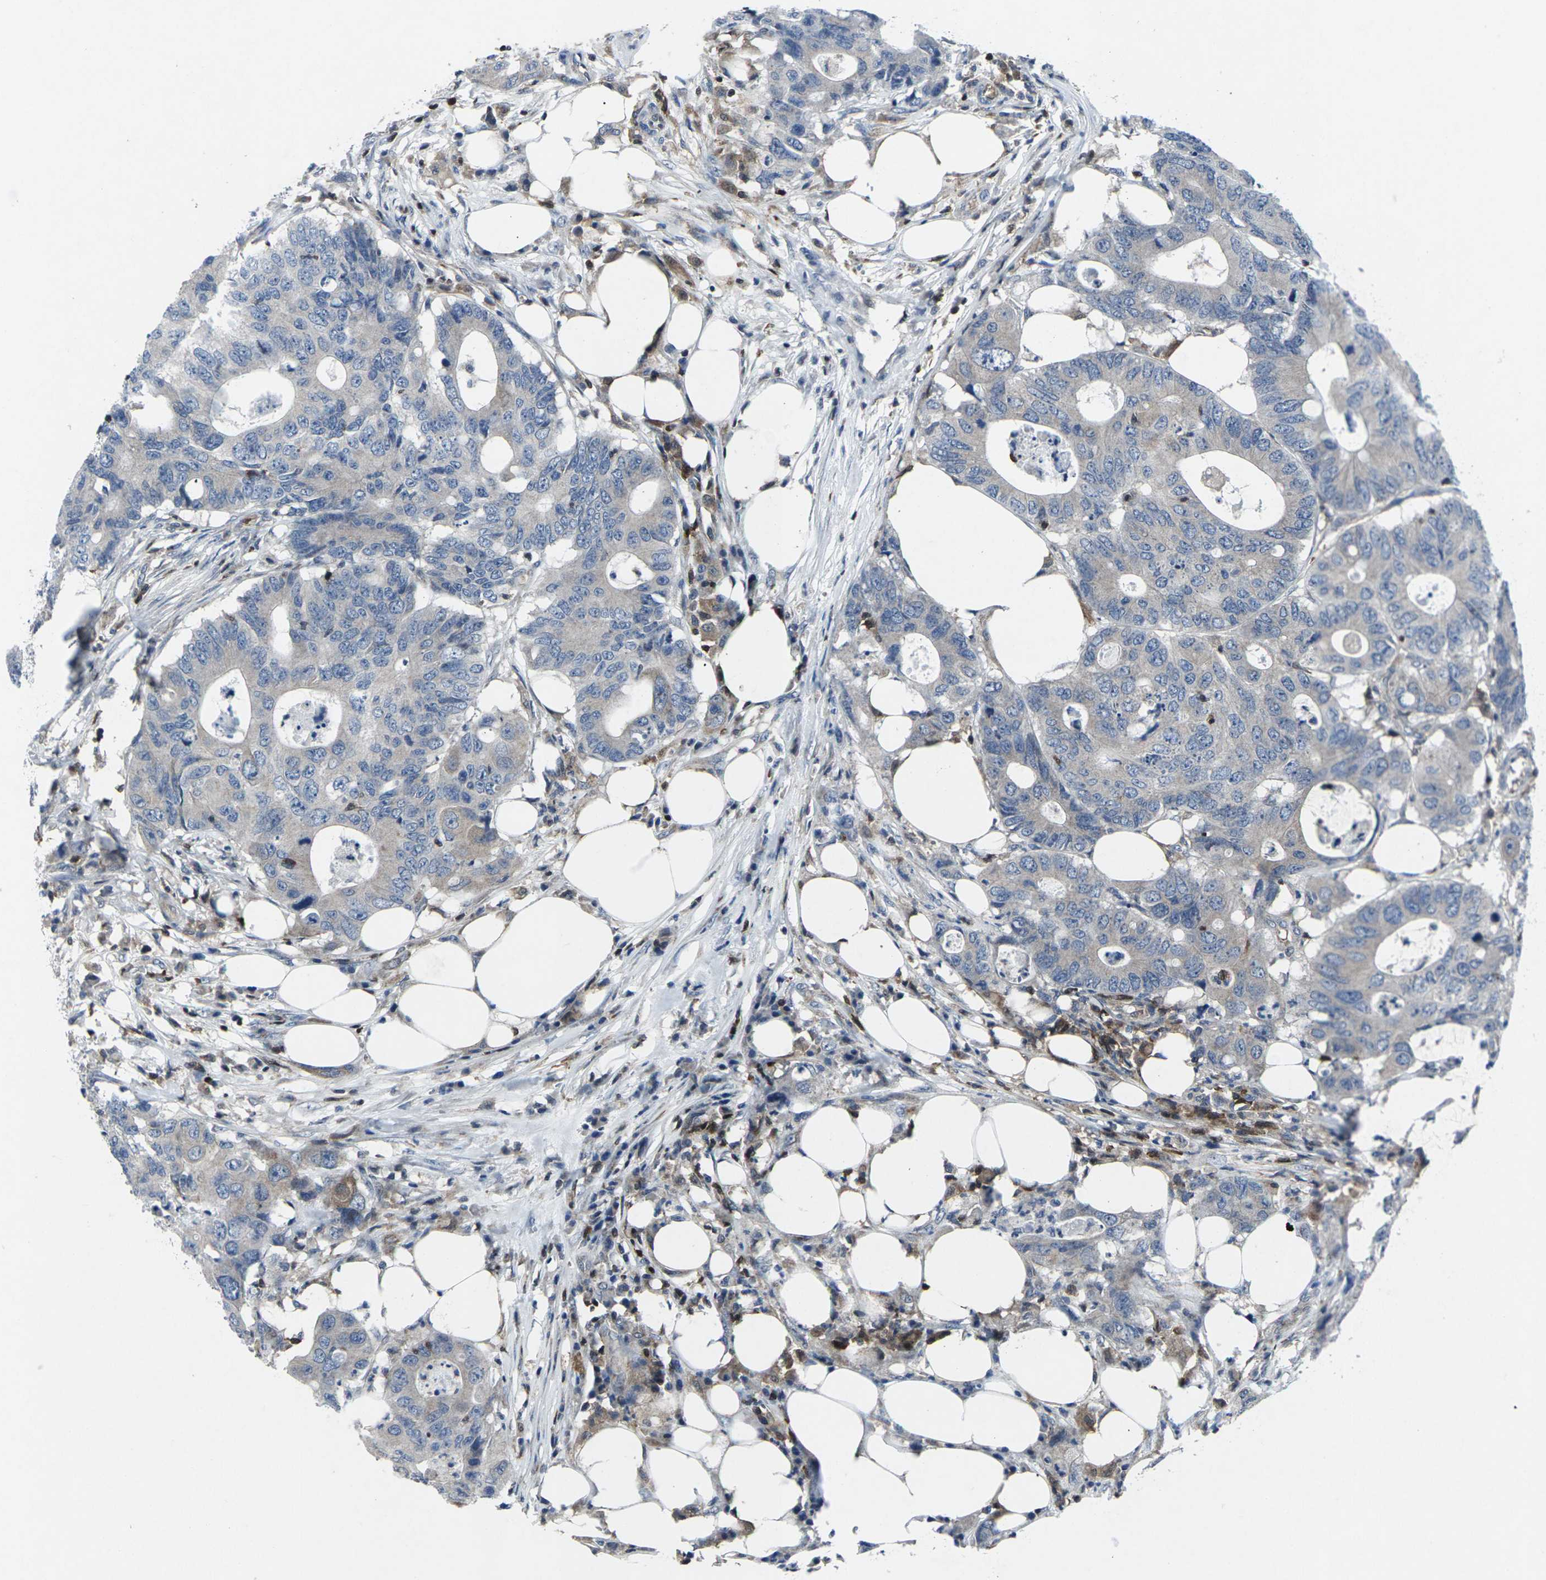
{"staining": {"intensity": "negative", "quantity": "none", "location": "none"}, "tissue": "colorectal cancer", "cell_type": "Tumor cells", "image_type": "cancer", "snomed": [{"axis": "morphology", "description": "Adenocarcinoma, NOS"}, {"axis": "topography", "description": "Colon"}], "caption": "The image reveals no staining of tumor cells in colorectal adenocarcinoma.", "gene": "STAT4", "patient": {"sex": "male", "age": 71}}